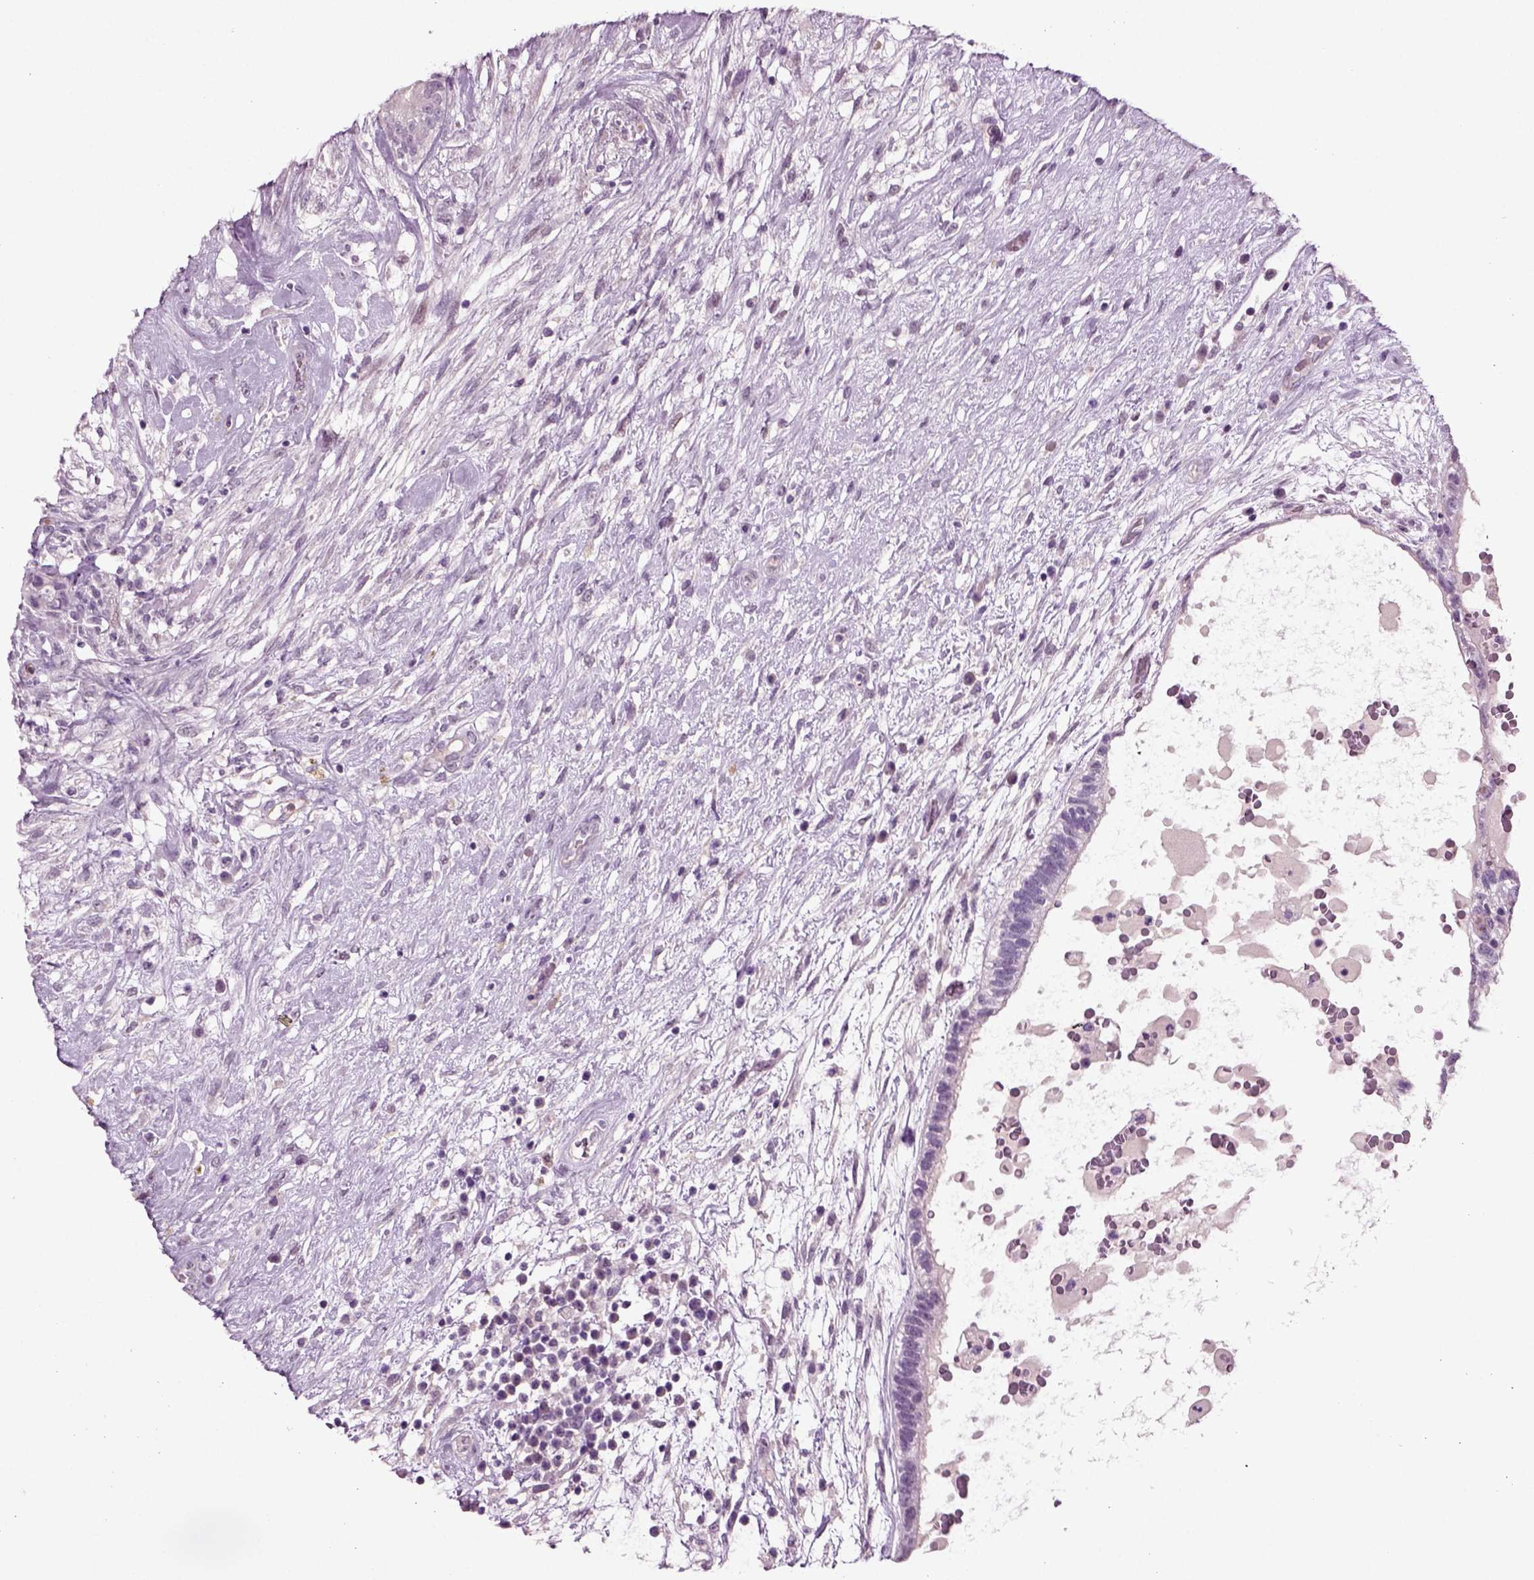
{"staining": {"intensity": "negative", "quantity": "none", "location": "none"}, "tissue": "testis cancer", "cell_type": "Tumor cells", "image_type": "cancer", "snomed": [{"axis": "morphology", "description": "Normal tissue, NOS"}, {"axis": "morphology", "description": "Carcinoma, Embryonal, NOS"}, {"axis": "topography", "description": "Testis"}], "caption": "Tumor cells show no significant positivity in testis cancer.", "gene": "COL9A2", "patient": {"sex": "male", "age": 32}}